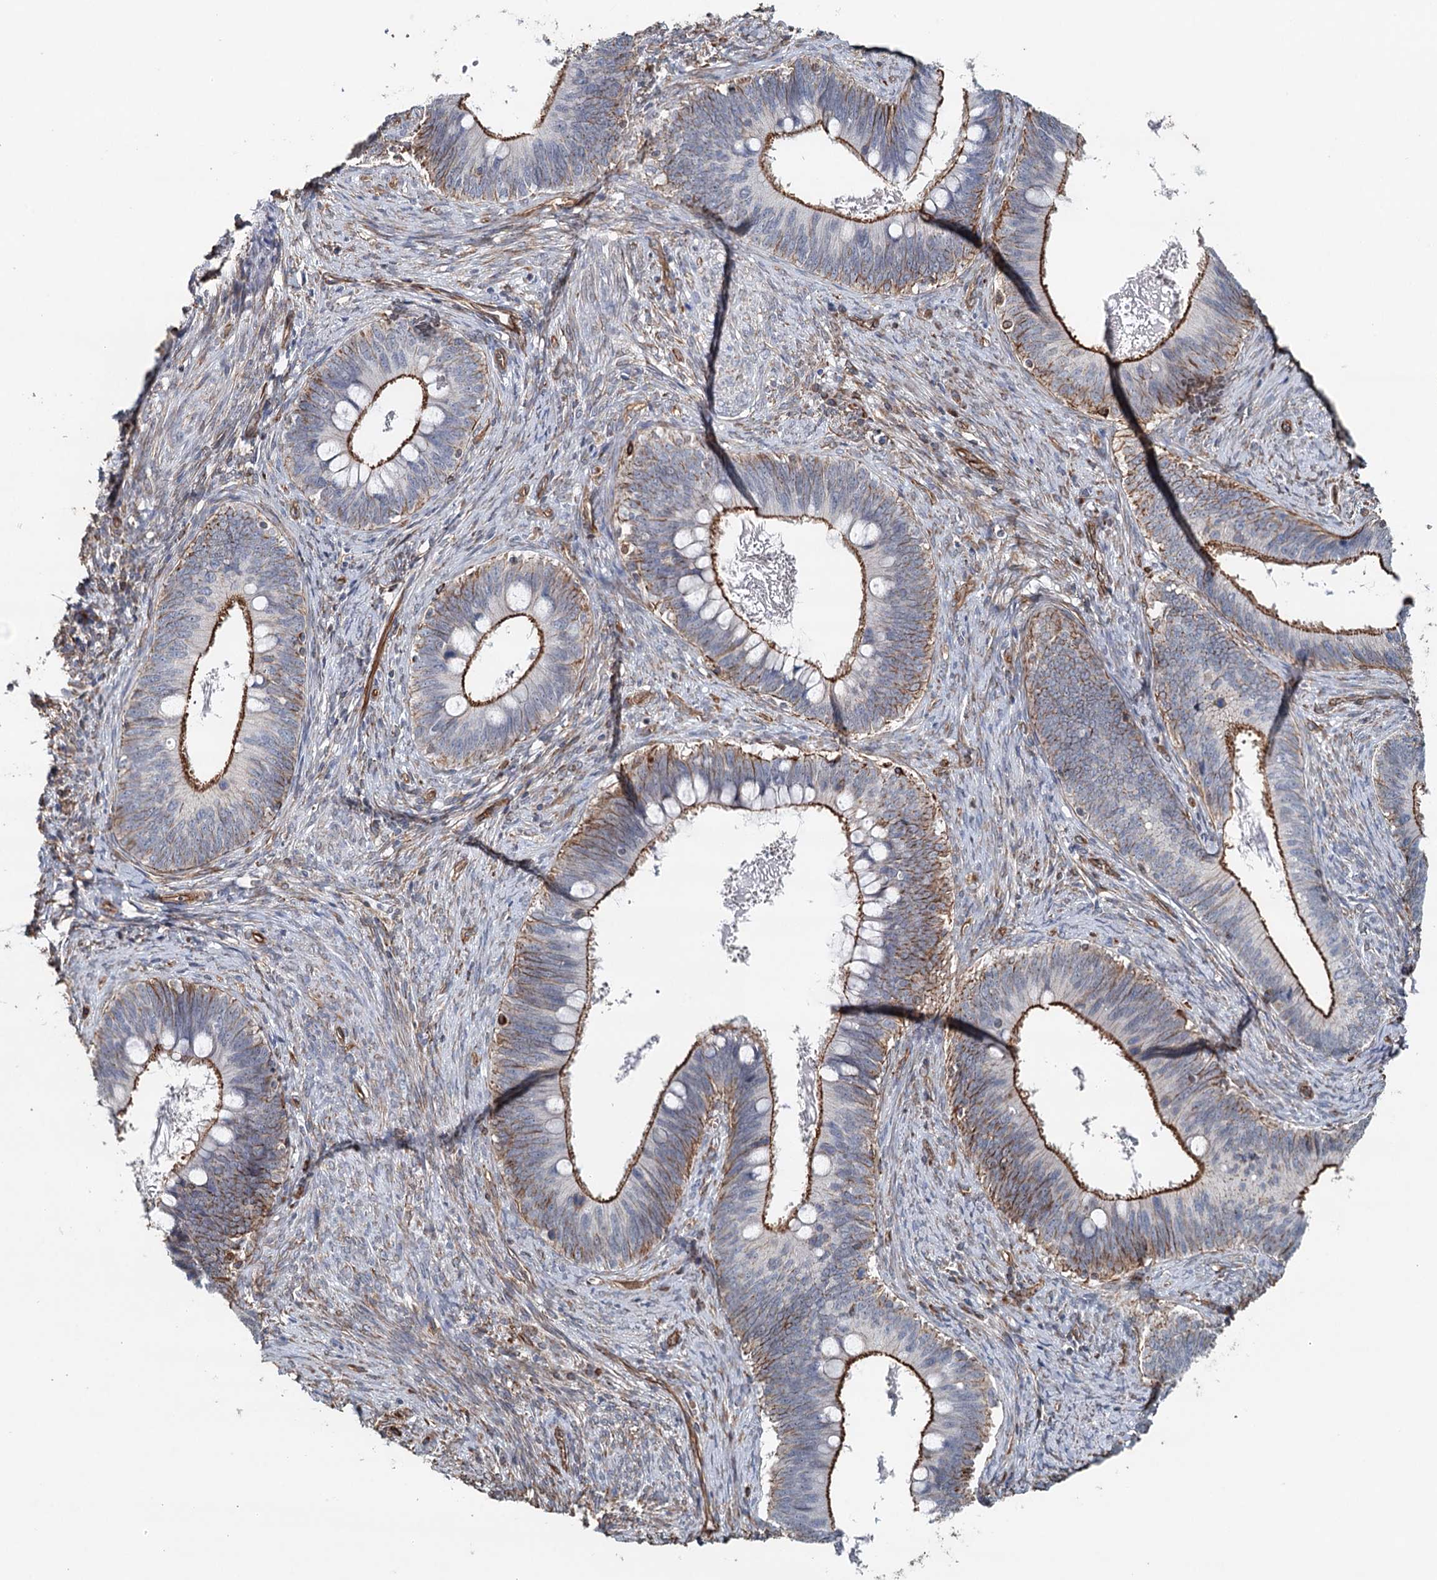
{"staining": {"intensity": "strong", "quantity": ">75%", "location": "cytoplasmic/membranous"}, "tissue": "cervical cancer", "cell_type": "Tumor cells", "image_type": "cancer", "snomed": [{"axis": "morphology", "description": "Adenocarcinoma, NOS"}, {"axis": "topography", "description": "Cervix"}], "caption": "DAB immunohistochemical staining of cervical cancer (adenocarcinoma) shows strong cytoplasmic/membranous protein positivity in about >75% of tumor cells. (Stains: DAB in brown, nuclei in blue, Microscopy: brightfield microscopy at high magnification).", "gene": "SYNPO", "patient": {"sex": "female", "age": 42}}